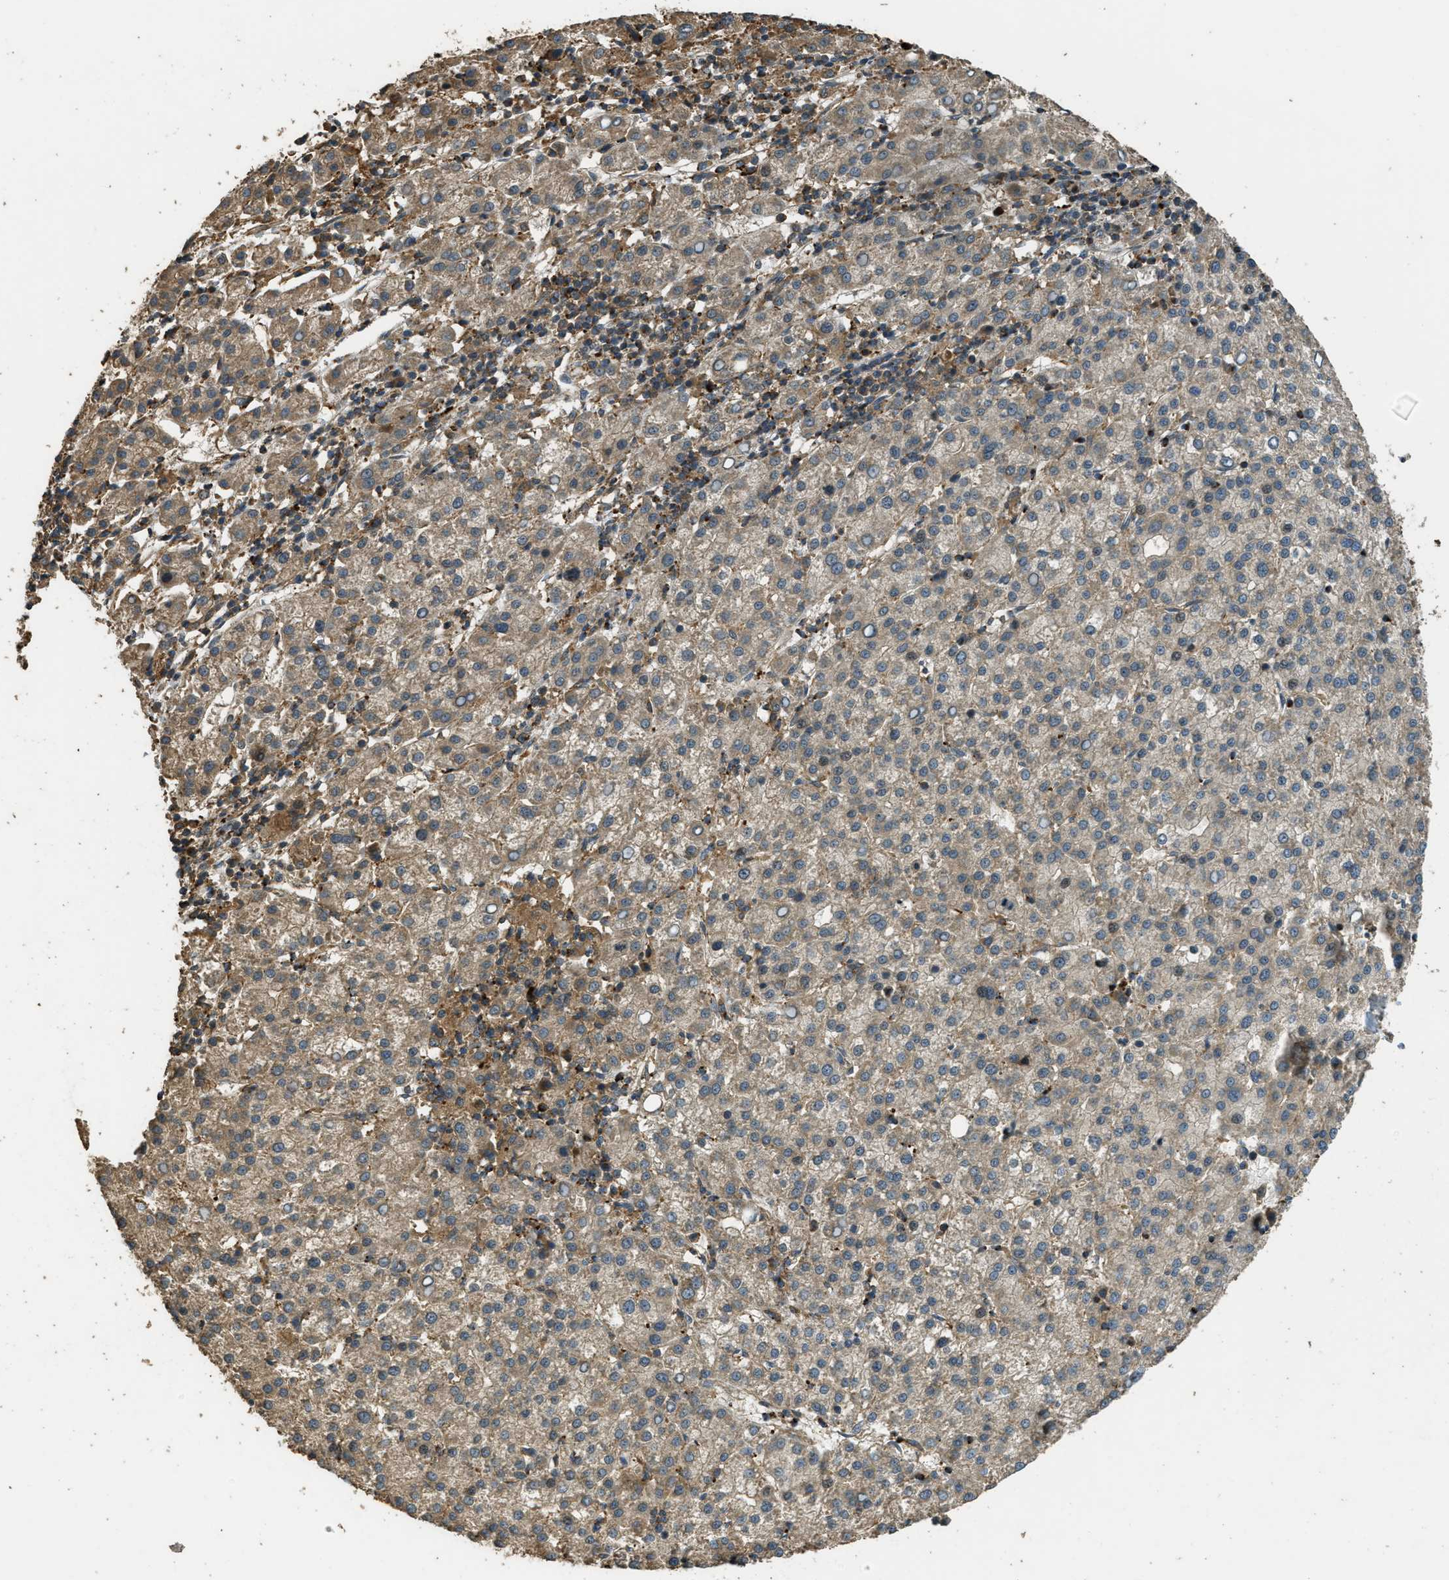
{"staining": {"intensity": "moderate", "quantity": ">75%", "location": "cytoplasmic/membranous"}, "tissue": "liver cancer", "cell_type": "Tumor cells", "image_type": "cancer", "snomed": [{"axis": "morphology", "description": "Carcinoma, Hepatocellular, NOS"}, {"axis": "topography", "description": "Liver"}], "caption": "Liver hepatocellular carcinoma stained with a protein marker shows moderate staining in tumor cells.", "gene": "PPP6R3", "patient": {"sex": "female", "age": 58}}